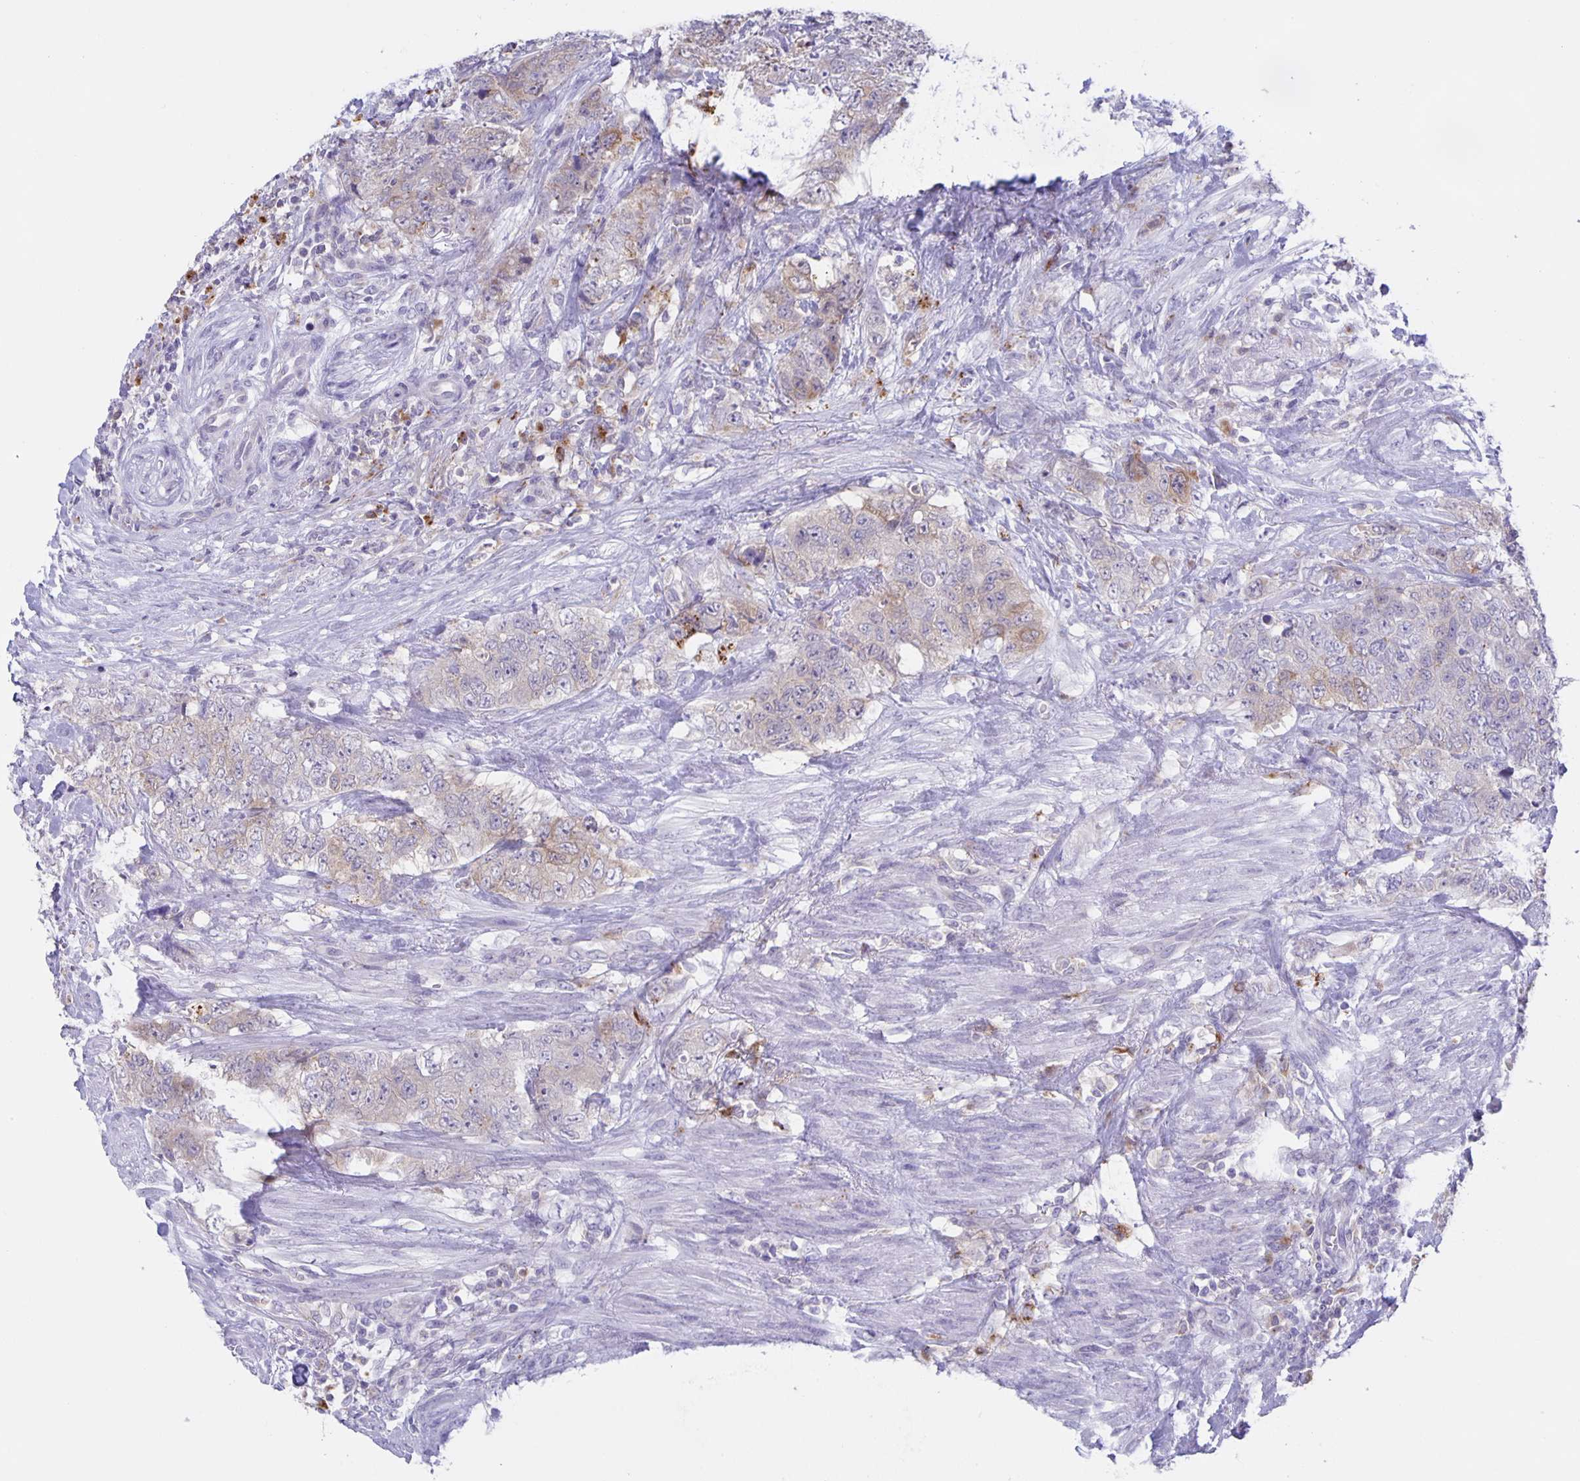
{"staining": {"intensity": "weak", "quantity": "25%-75%", "location": "cytoplasmic/membranous"}, "tissue": "urothelial cancer", "cell_type": "Tumor cells", "image_type": "cancer", "snomed": [{"axis": "morphology", "description": "Urothelial carcinoma, High grade"}, {"axis": "topography", "description": "Urinary bladder"}], "caption": "Immunohistochemical staining of urothelial cancer demonstrates weak cytoplasmic/membranous protein staining in approximately 25%-75% of tumor cells.", "gene": "LIPA", "patient": {"sex": "female", "age": 78}}